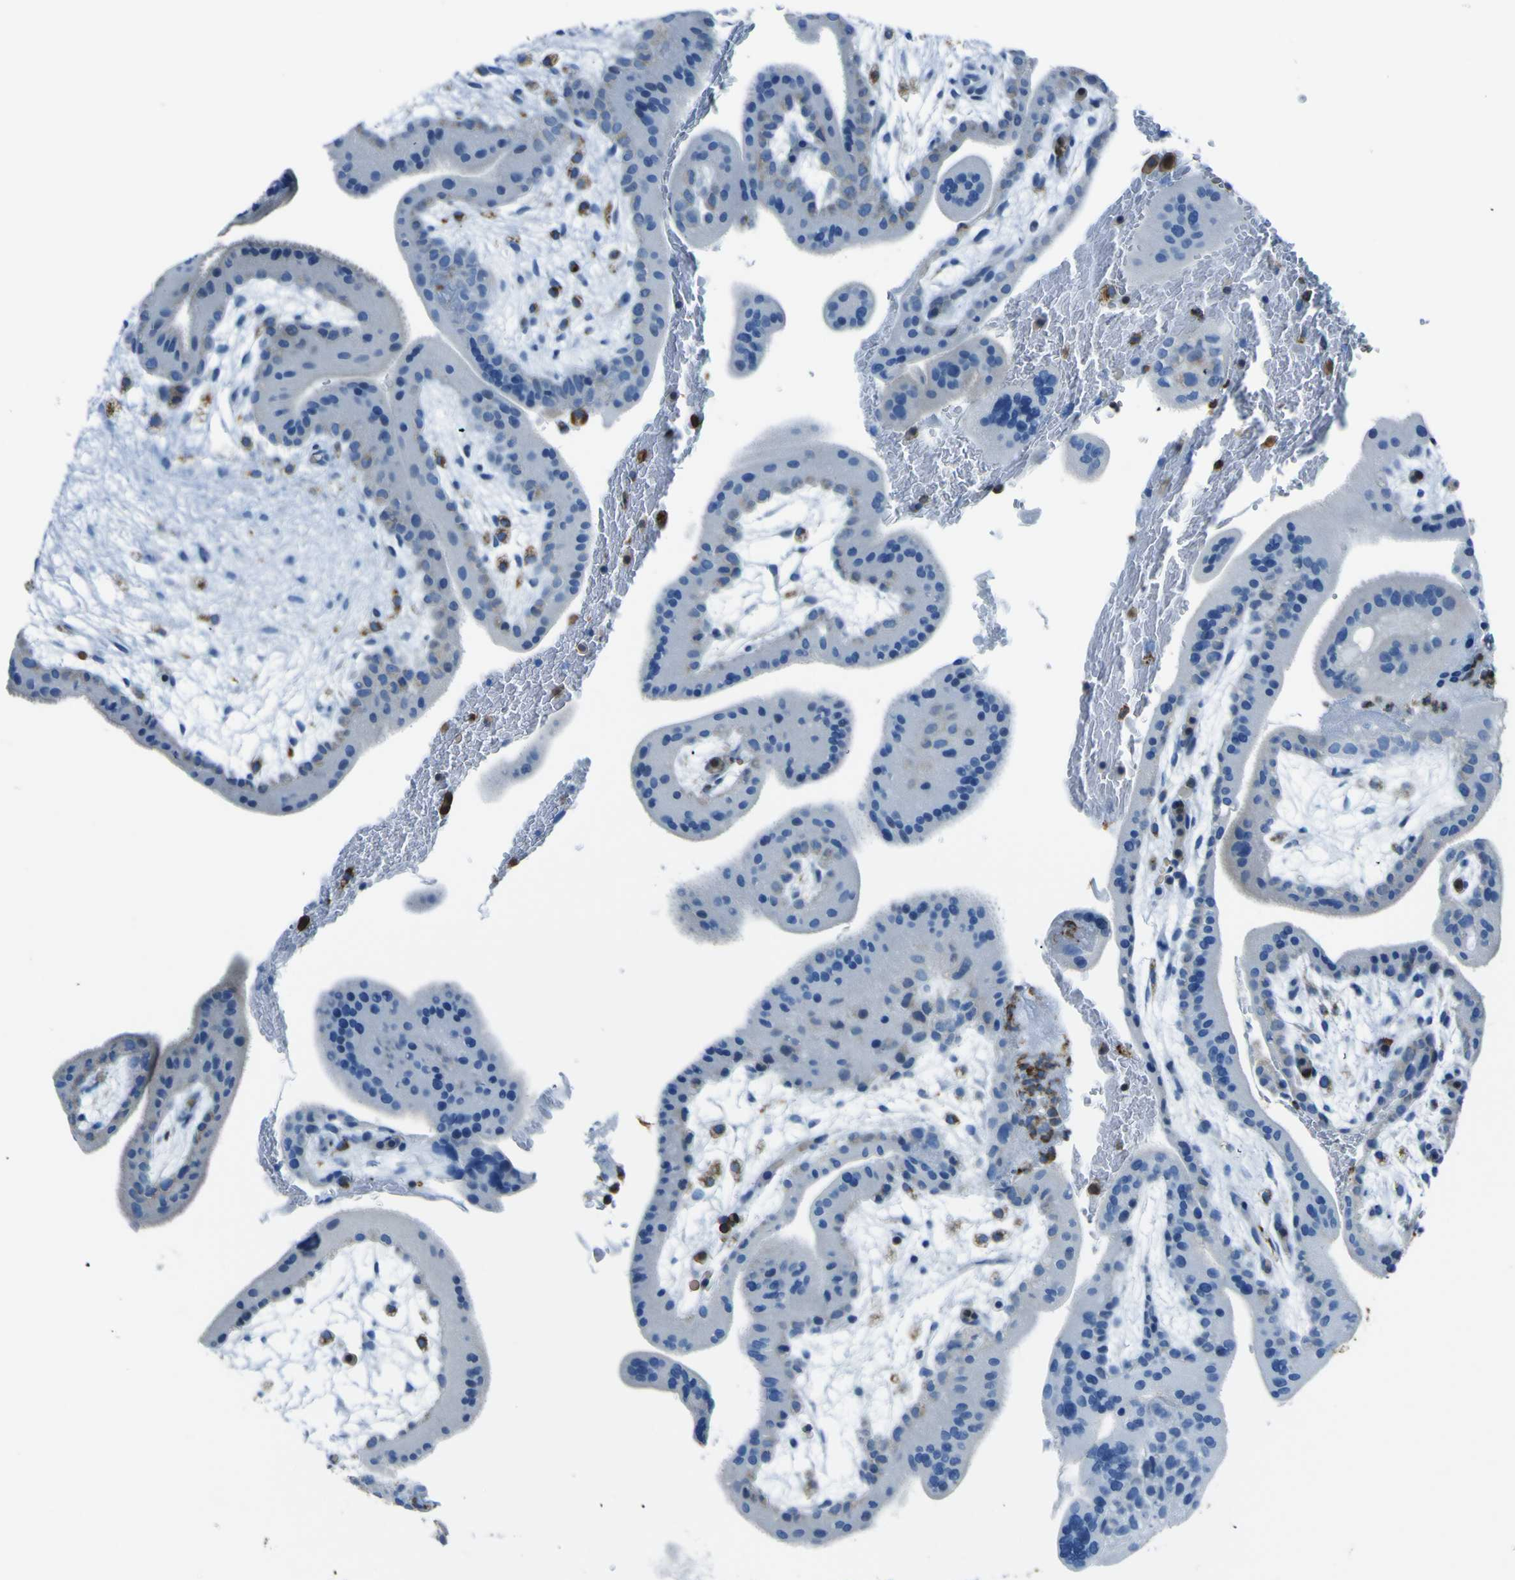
{"staining": {"intensity": "negative", "quantity": "none", "location": "none"}, "tissue": "placenta", "cell_type": "Trophoblastic cells", "image_type": "normal", "snomed": [{"axis": "morphology", "description": "Normal tissue, NOS"}, {"axis": "topography", "description": "Placenta"}], "caption": "This is an immunohistochemistry micrograph of benign placenta. There is no expression in trophoblastic cells.", "gene": "ACSL1", "patient": {"sex": "female", "age": 35}}